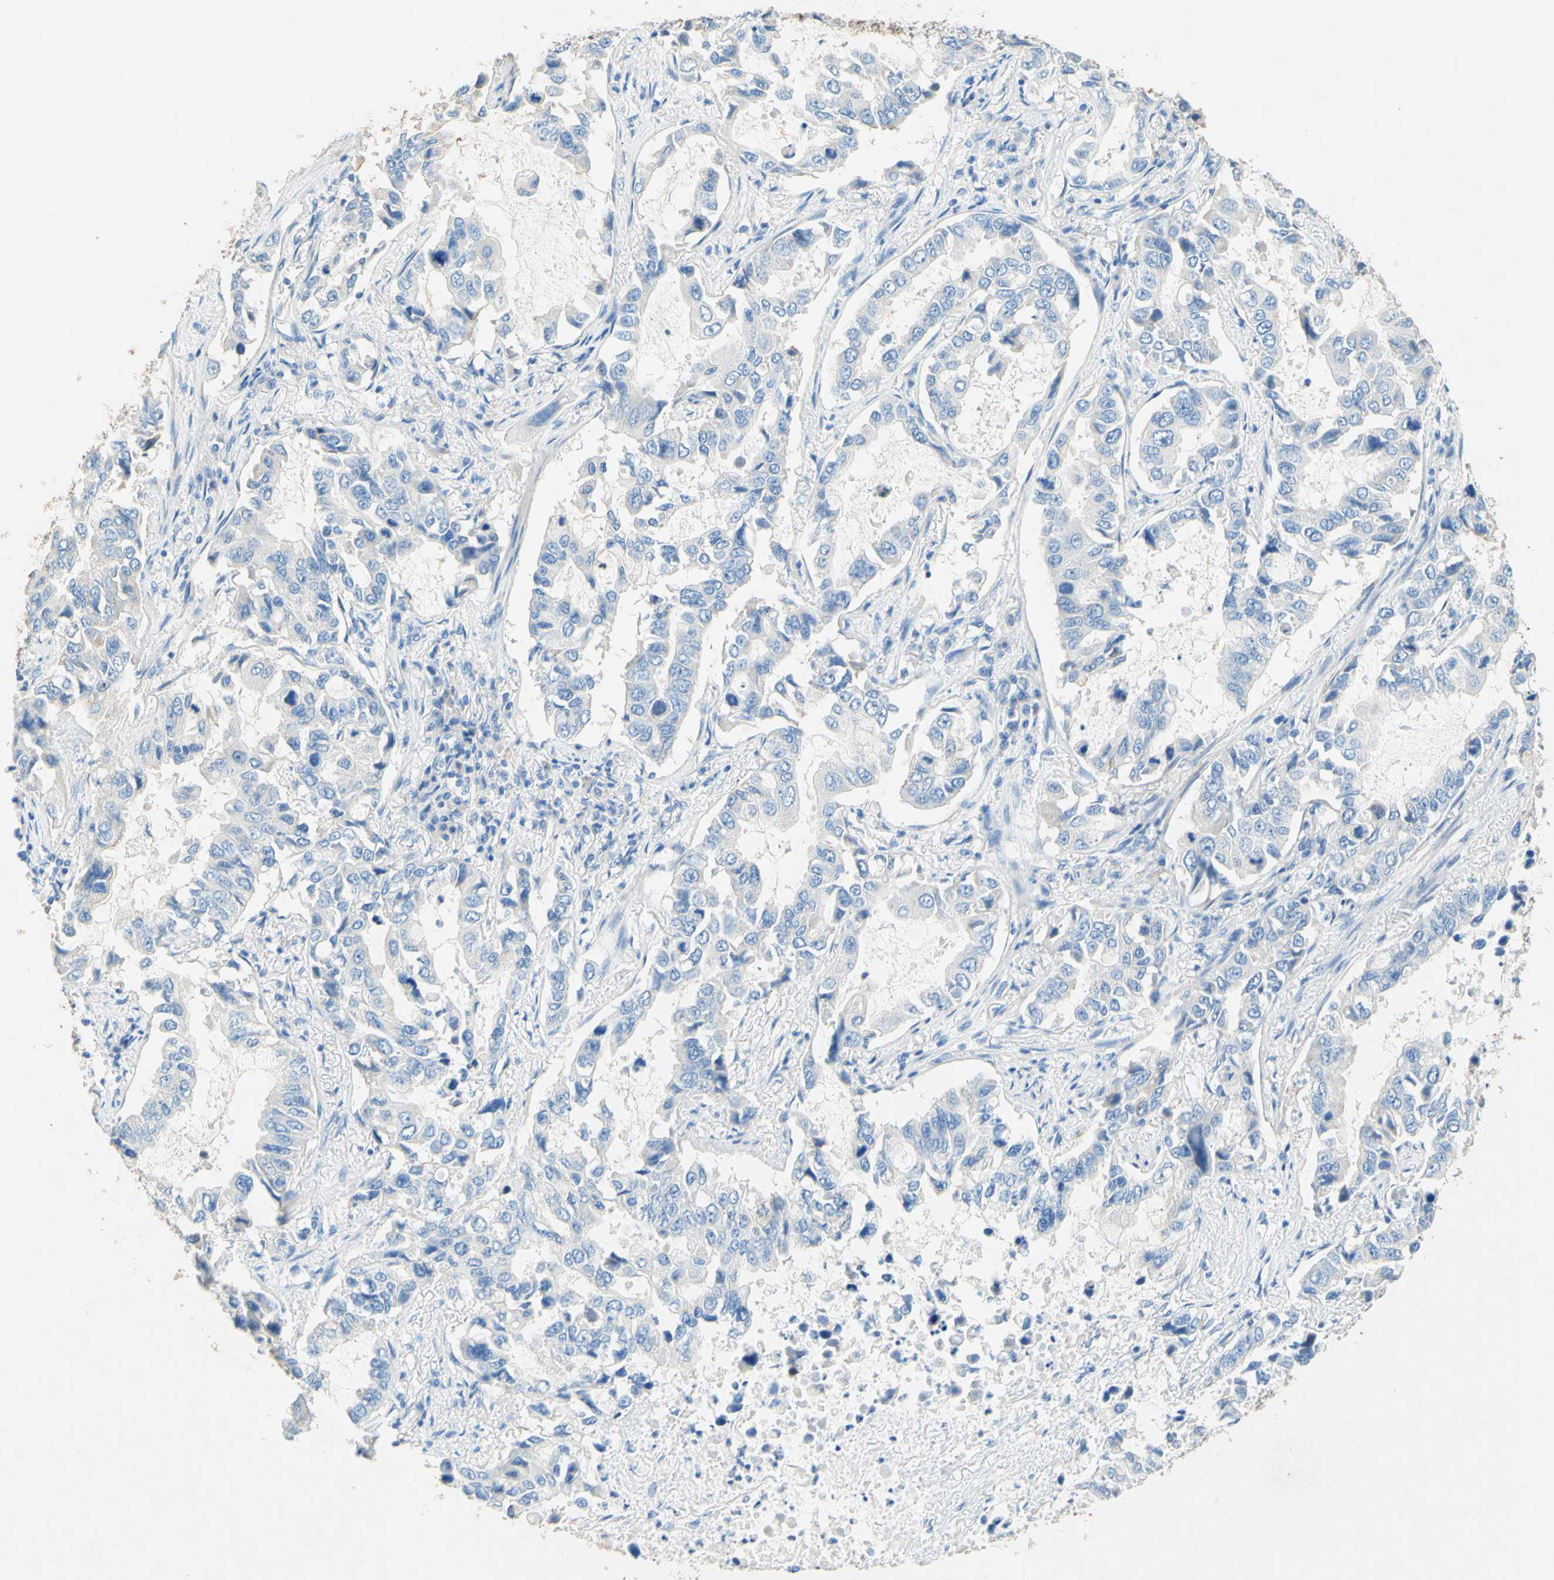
{"staining": {"intensity": "negative", "quantity": "none", "location": "none"}, "tissue": "lung cancer", "cell_type": "Tumor cells", "image_type": "cancer", "snomed": [{"axis": "morphology", "description": "Adenocarcinoma, NOS"}, {"axis": "topography", "description": "Lung"}], "caption": "The photomicrograph exhibits no staining of tumor cells in lung cancer.", "gene": "SLC46A1", "patient": {"sex": "male", "age": 64}}